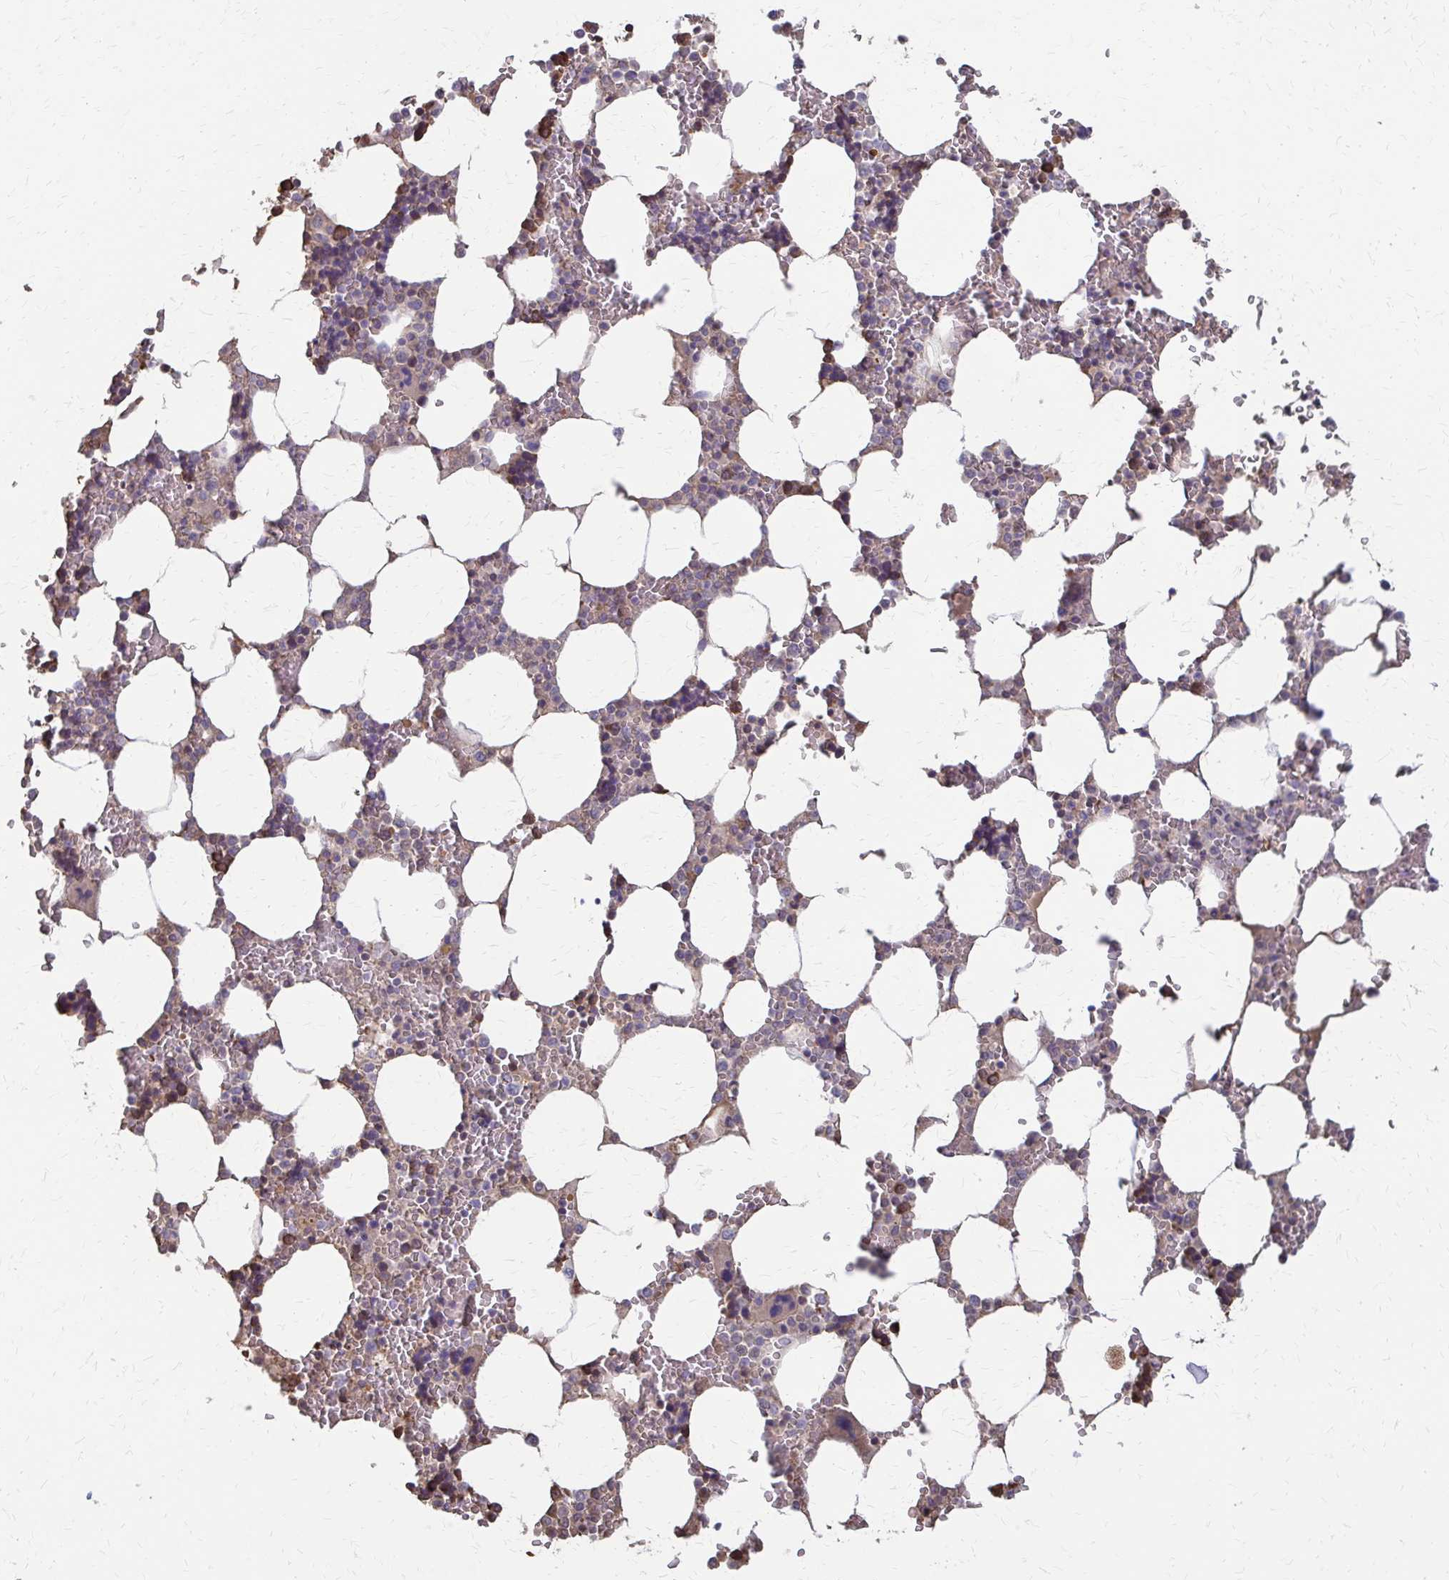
{"staining": {"intensity": "moderate", "quantity": "<25%", "location": "cytoplasmic/membranous"}, "tissue": "bone marrow", "cell_type": "Hematopoietic cells", "image_type": "normal", "snomed": [{"axis": "morphology", "description": "Normal tissue, NOS"}, {"axis": "topography", "description": "Bone marrow"}], "caption": "IHC image of unremarkable human bone marrow stained for a protein (brown), which shows low levels of moderate cytoplasmic/membranous staining in approximately <25% of hematopoietic cells.", "gene": "IFI44L", "patient": {"sex": "male", "age": 64}}